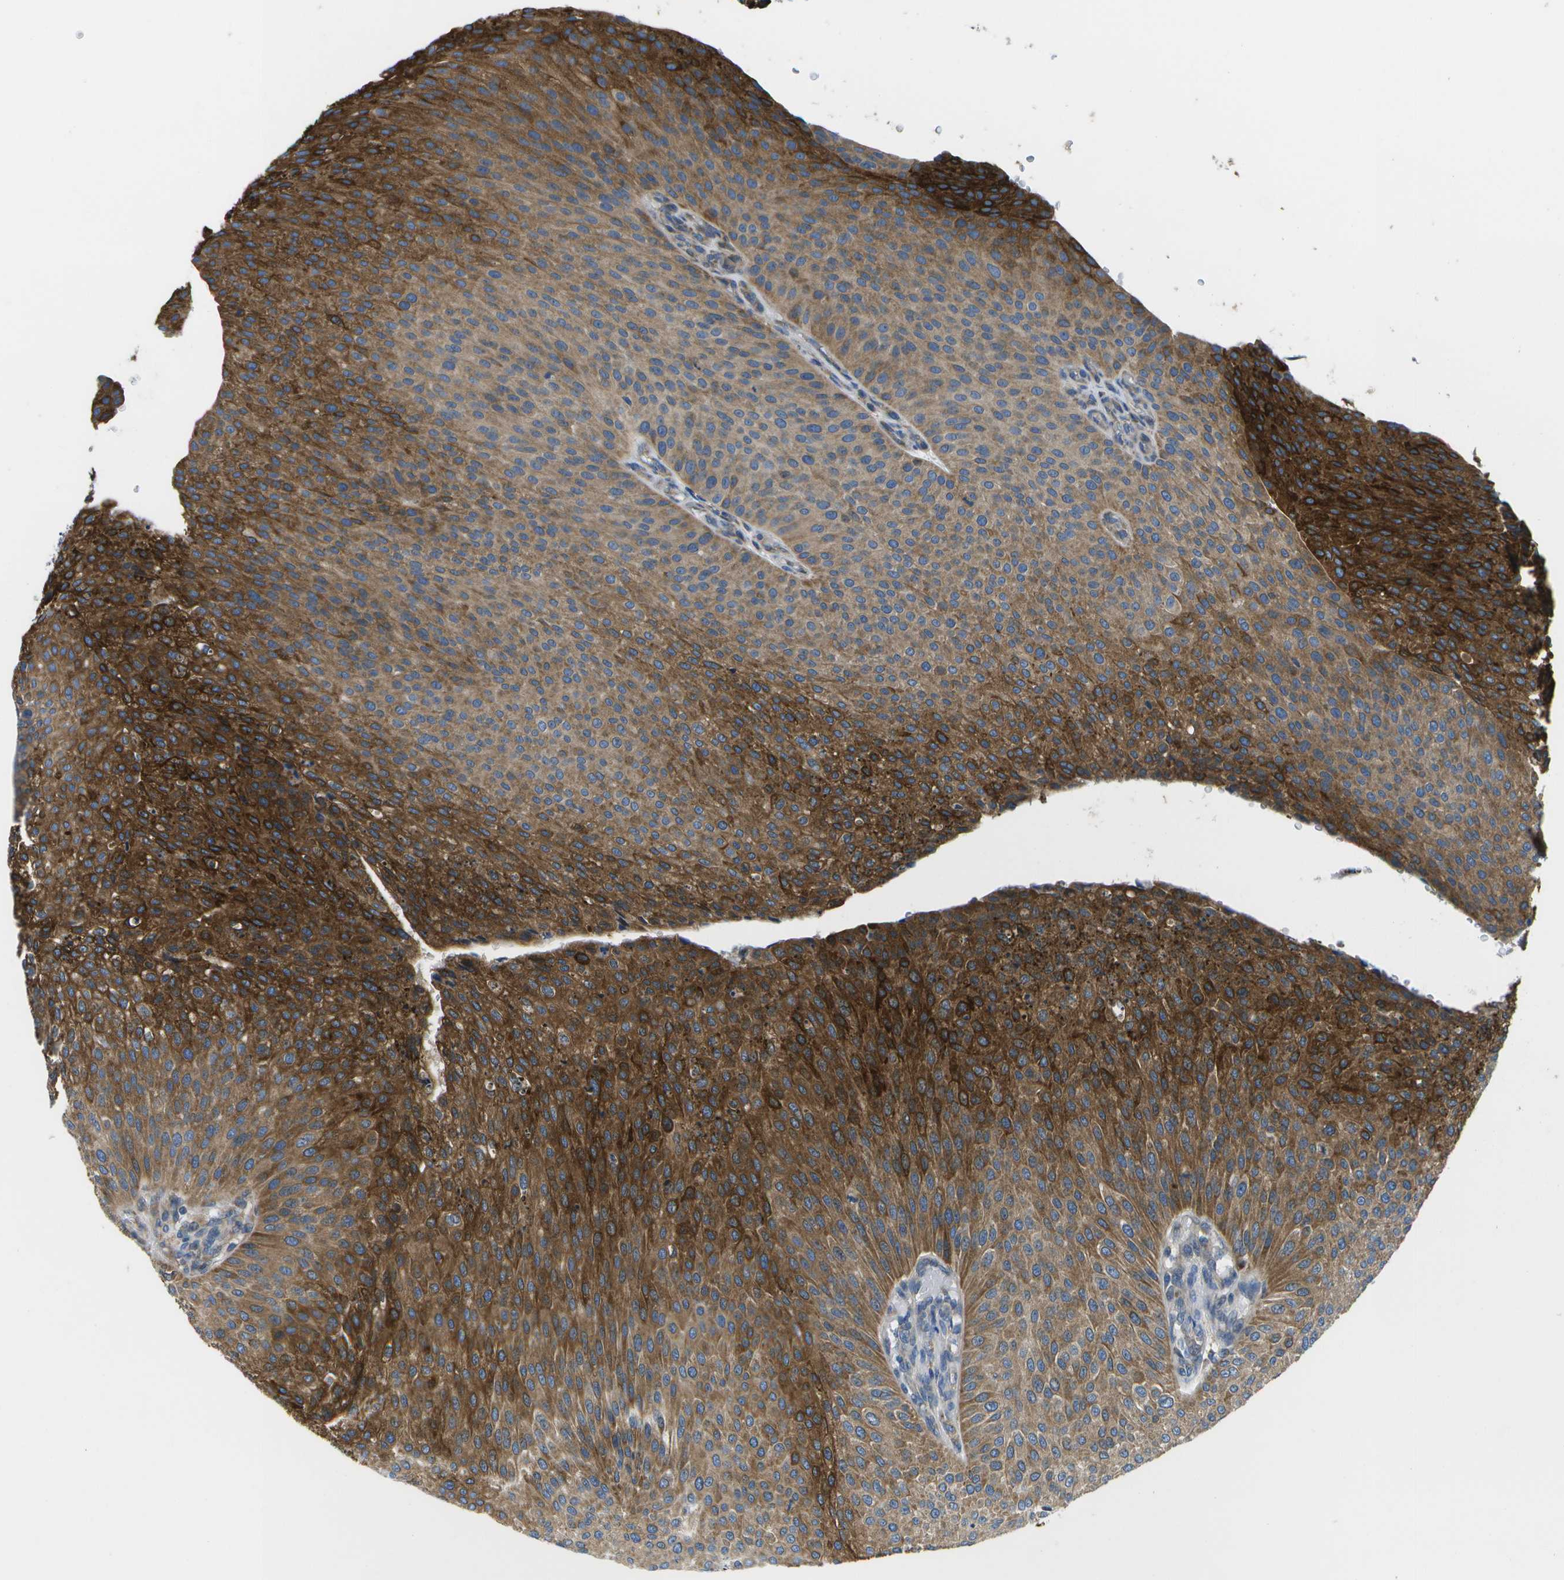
{"staining": {"intensity": "strong", "quantity": ">75%", "location": "cytoplasmic/membranous"}, "tissue": "urothelial cancer", "cell_type": "Tumor cells", "image_type": "cancer", "snomed": [{"axis": "morphology", "description": "Urothelial carcinoma, Low grade"}, {"axis": "topography", "description": "Smooth muscle"}, {"axis": "topography", "description": "Urinary bladder"}], "caption": "IHC of human low-grade urothelial carcinoma exhibits high levels of strong cytoplasmic/membranous expression in about >75% of tumor cells.", "gene": "GDF5", "patient": {"sex": "male", "age": 60}}